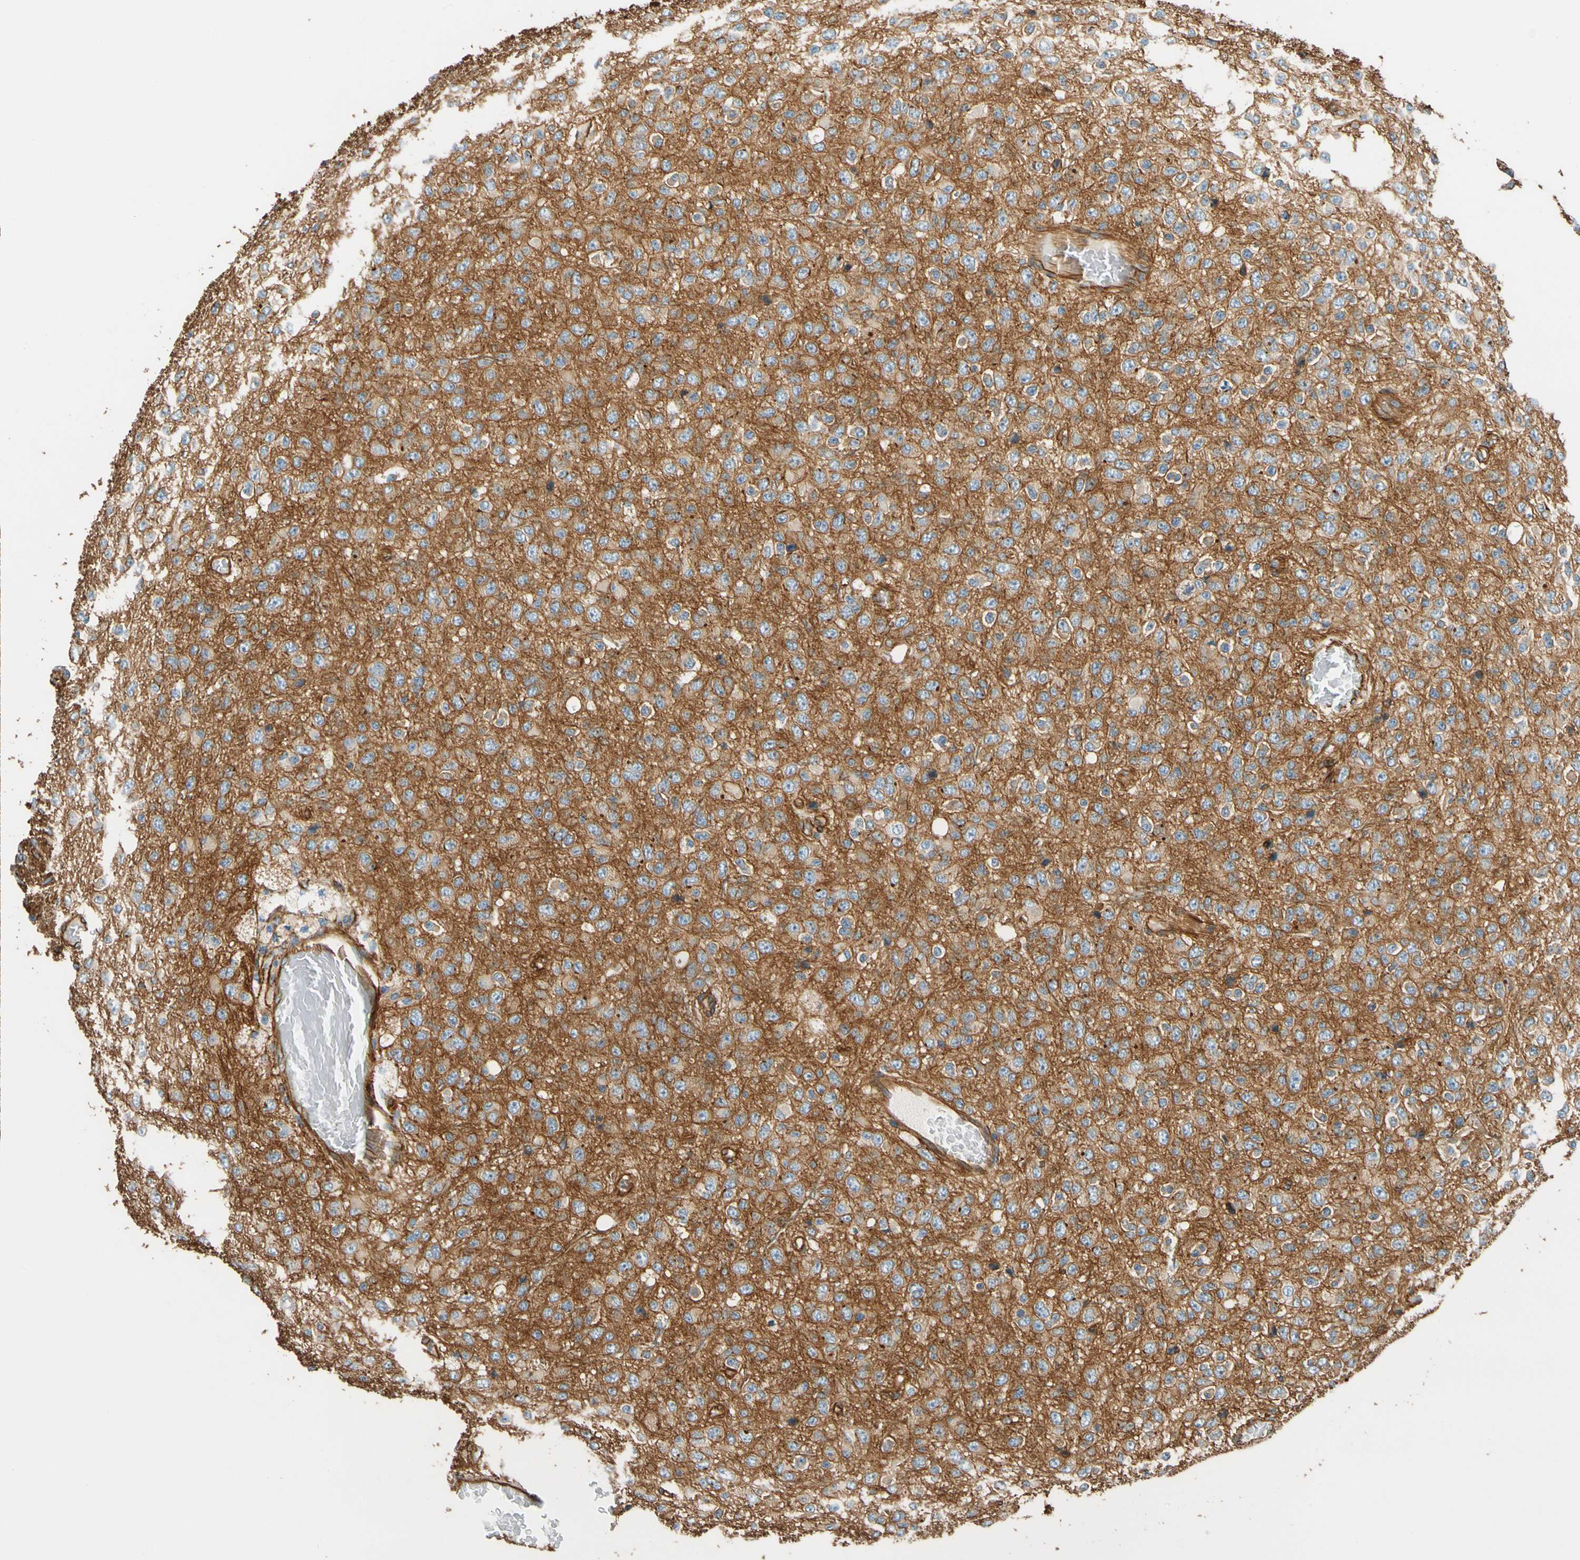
{"staining": {"intensity": "weak", "quantity": ">75%", "location": "cytoplasmic/membranous"}, "tissue": "glioma", "cell_type": "Tumor cells", "image_type": "cancer", "snomed": [{"axis": "morphology", "description": "Glioma, malignant, High grade"}, {"axis": "topography", "description": "pancreas cauda"}], "caption": "Immunohistochemistry (IHC) (DAB) staining of human glioma reveals weak cytoplasmic/membranous protein staining in approximately >75% of tumor cells.", "gene": "SPTAN1", "patient": {"sex": "male", "age": 60}}